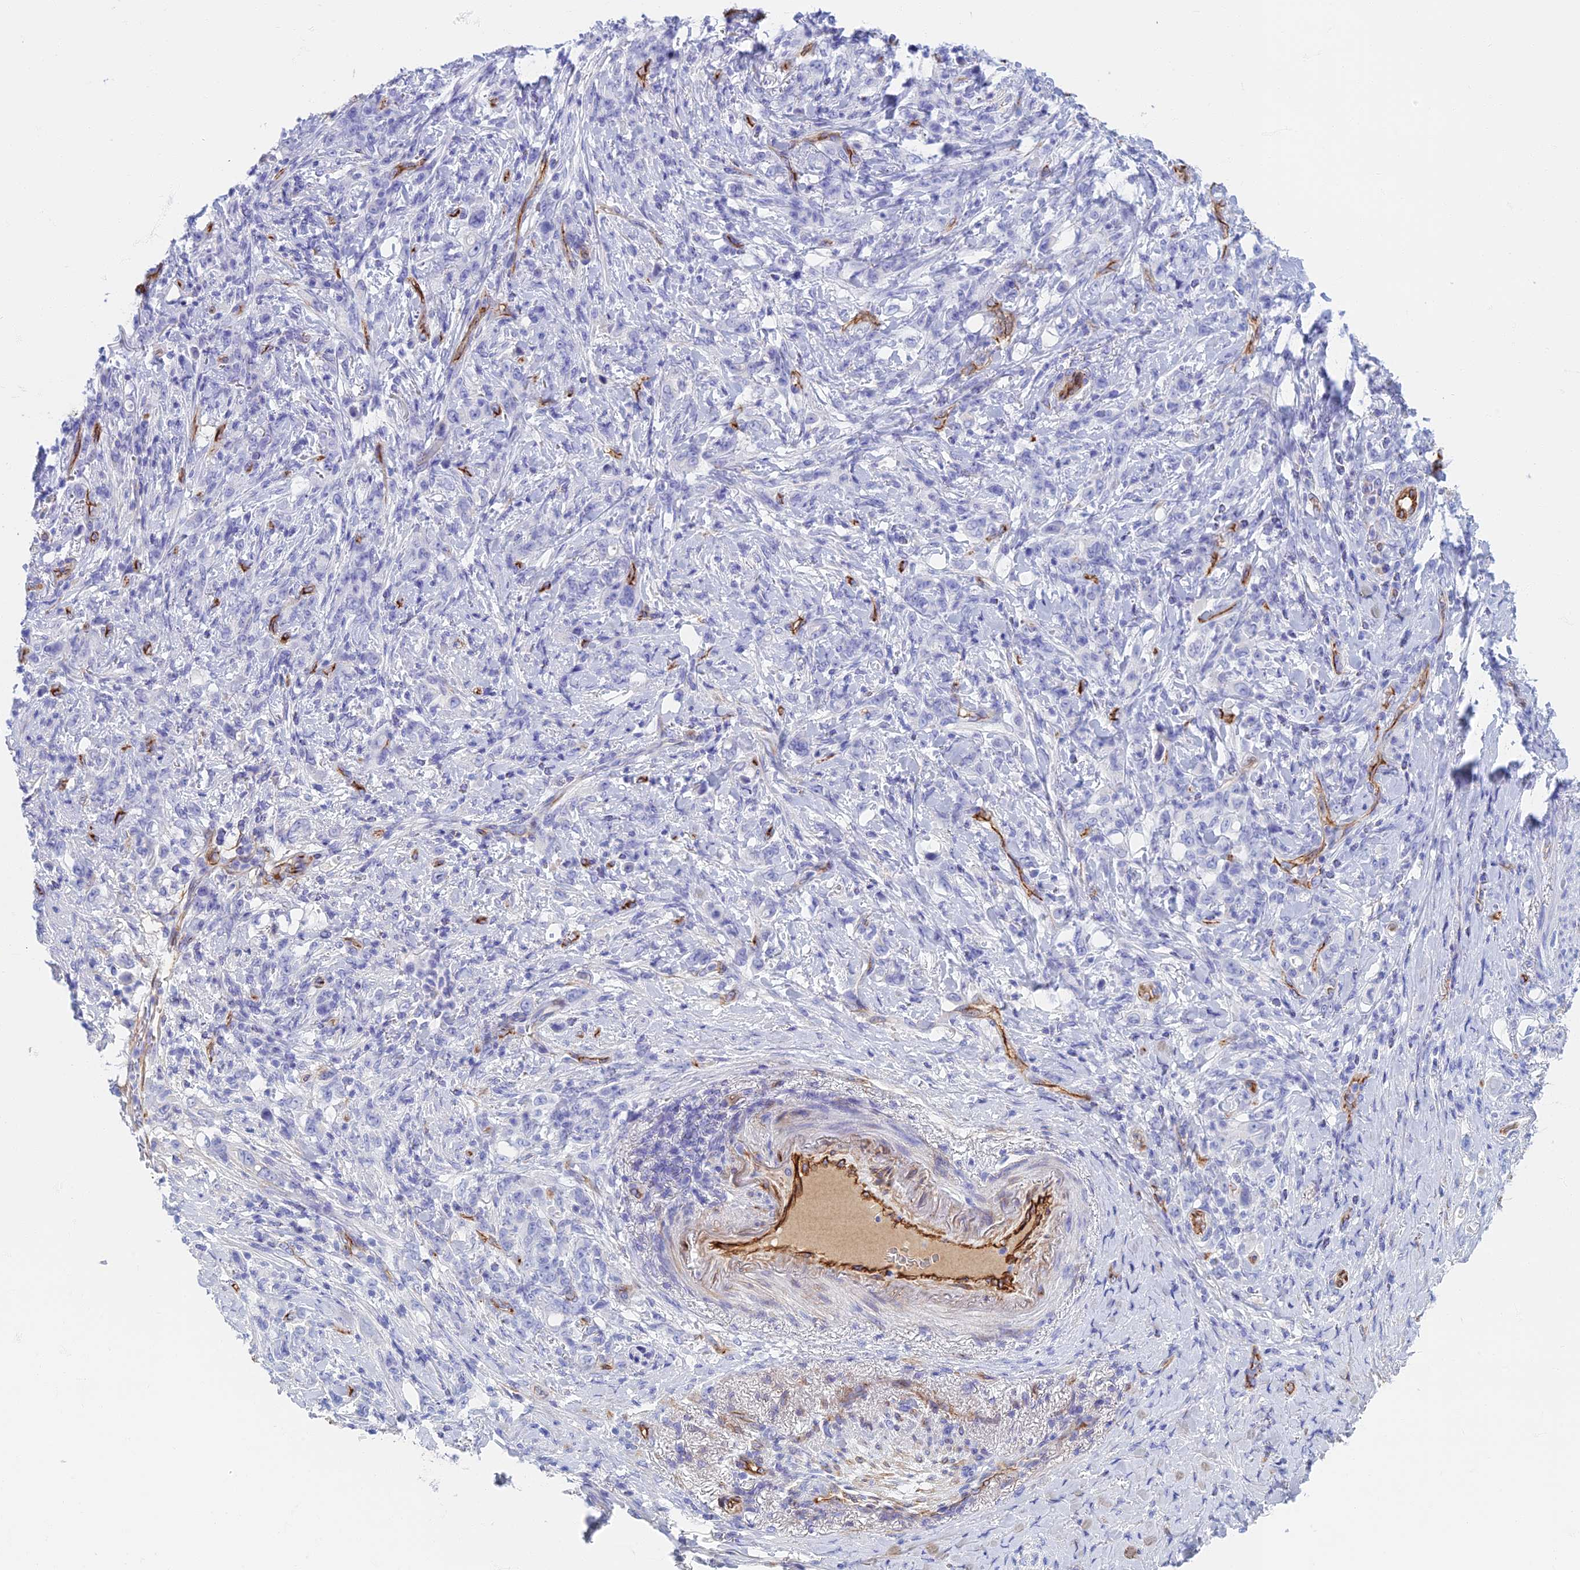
{"staining": {"intensity": "negative", "quantity": "none", "location": "none"}, "tissue": "stomach cancer", "cell_type": "Tumor cells", "image_type": "cancer", "snomed": [{"axis": "morphology", "description": "Normal tissue, NOS"}, {"axis": "morphology", "description": "Adenocarcinoma, NOS"}, {"axis": "topography", "description": "Stomach"}], "caption": "This is a photomicrograph of immunohistochemistry staining of stomach cancer, which shows no positivity in tumor cells.", "gene": "ETFRF1", "patient": {"sex": "female", "age": 79}}